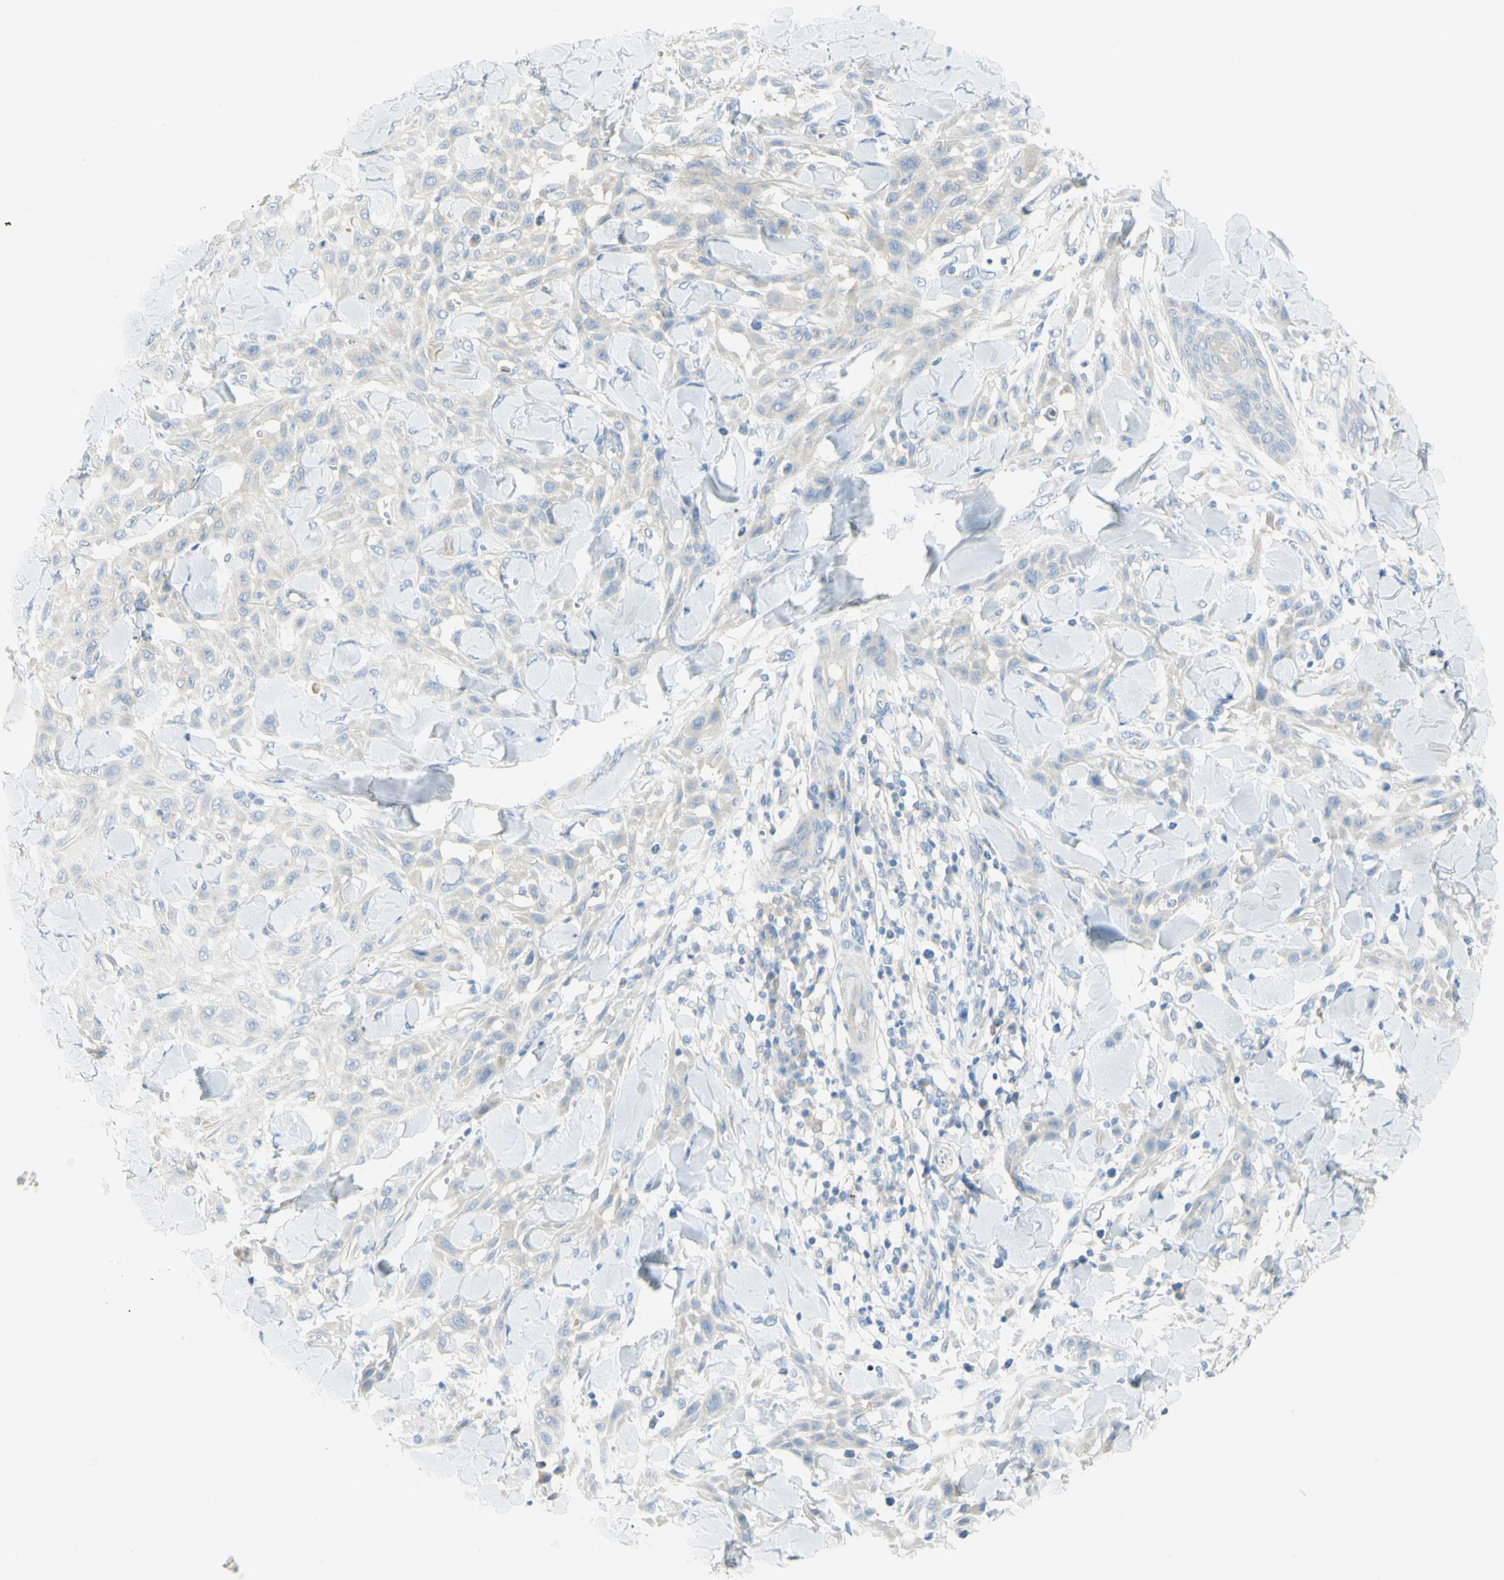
{"staining": {"intensity": "negative", "quantity": "none", "location": "none"}, "tissue": "skin cancer", "cell_type": "Tumor cells", "image_type": "cancer", "snomed": [{"axis": "morphology", "description": "Squamous cell carcinoma, NOS"}, {"axis": "topography", "description": "Skin"}], "caption": "Human skin cancer (squamous cell carcinoma) stained for a protein using immunohistochemistry (IHC) displays no staining in tumor cells.", "gene": "GCNT3", "patient": {"sex": "male", "age": 24}}